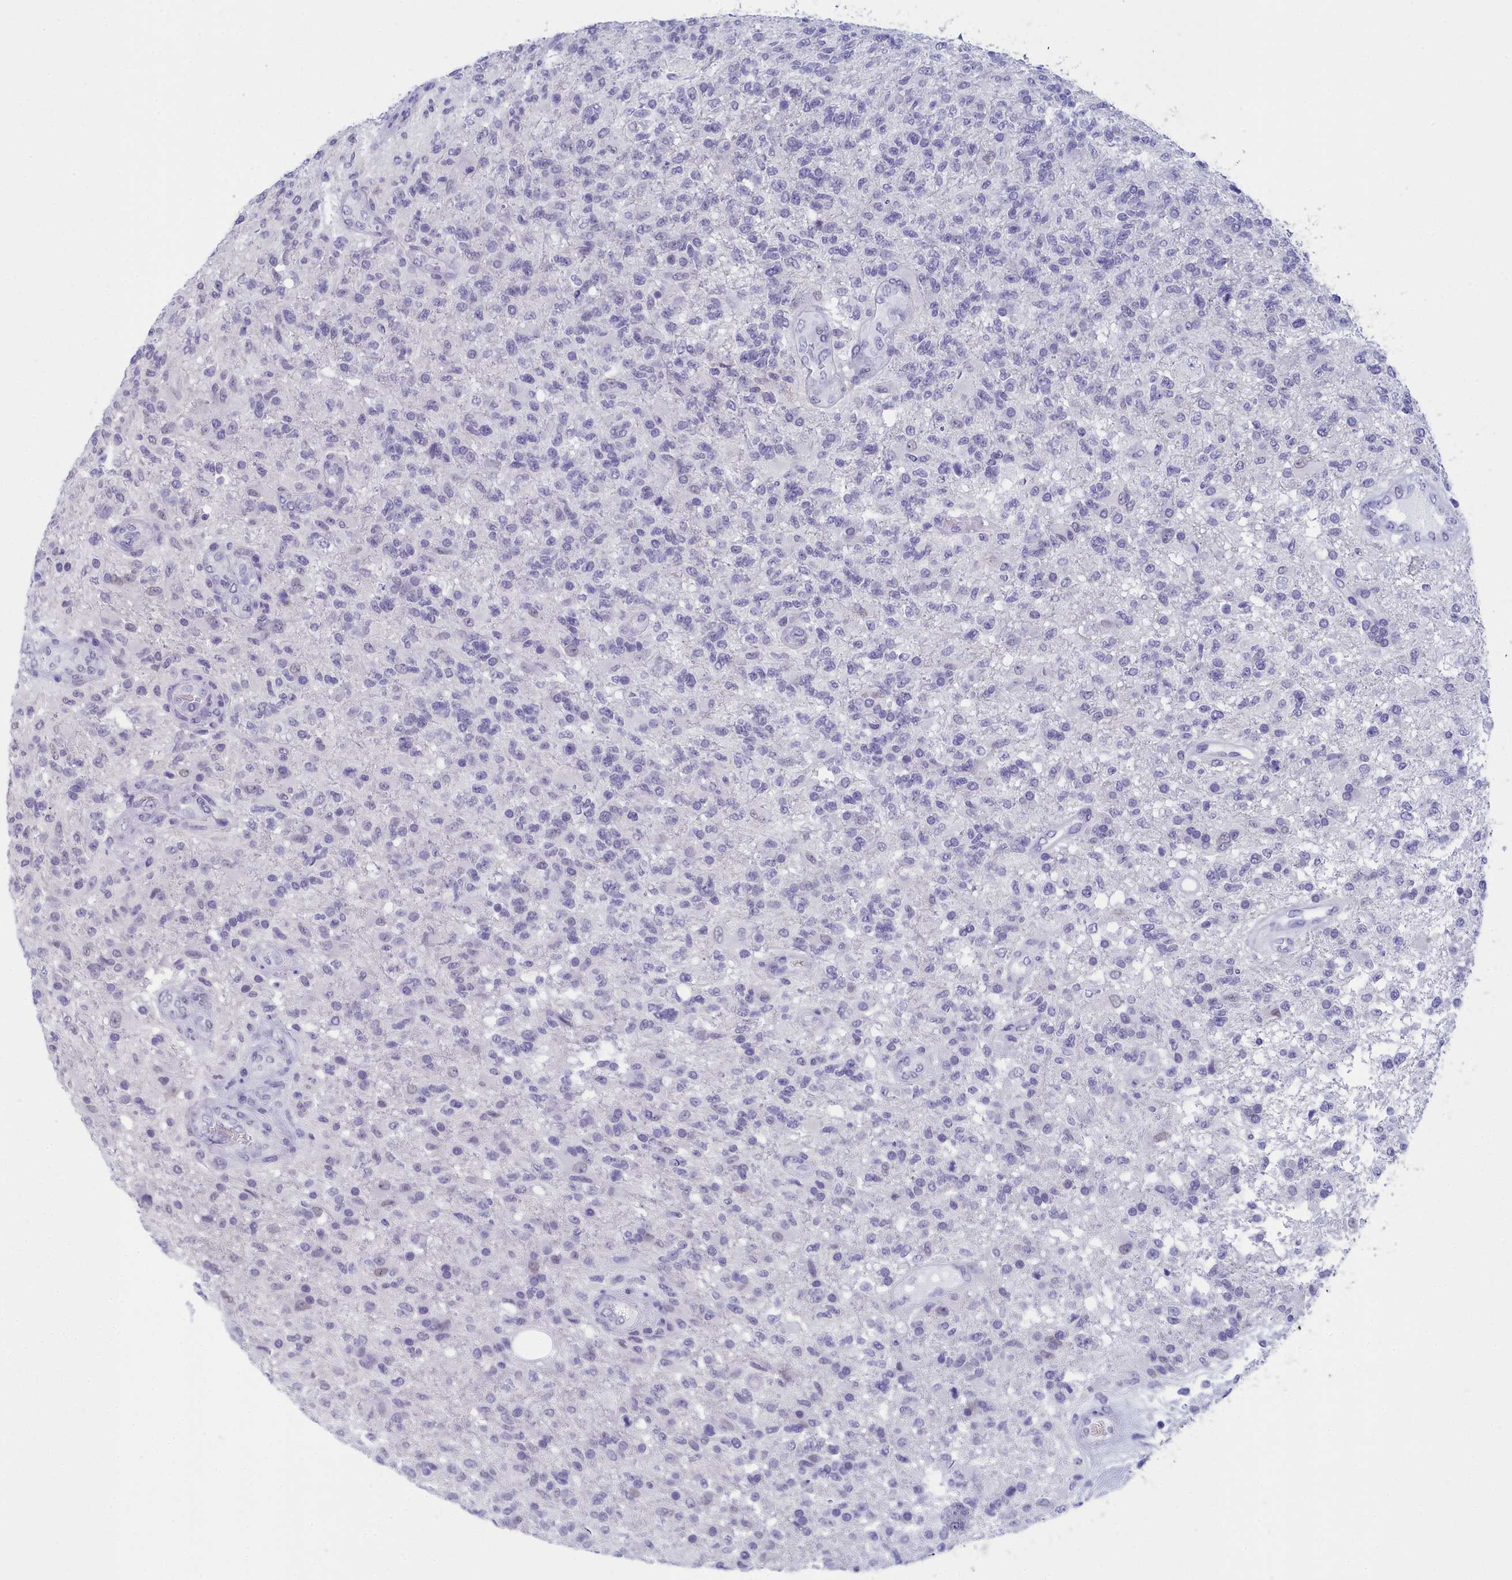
{"staining": {"intensity": "negative", "quantity": "none", "location": "none"}, "tissue": "glioma", "cell_type": "Tumor cells", "image_type": "cancer", "snomed": [{"axis": "morphology", "description": "Glioma, malignant, High grade"}, {"axis": "topography", "description": "Brain"}], "caption": "Immunohistochemical staining of glioma exhibits no significant staining in tumor cells.", "gene": "CCDC97", "patient": {"sex": "male", "age": 56}}